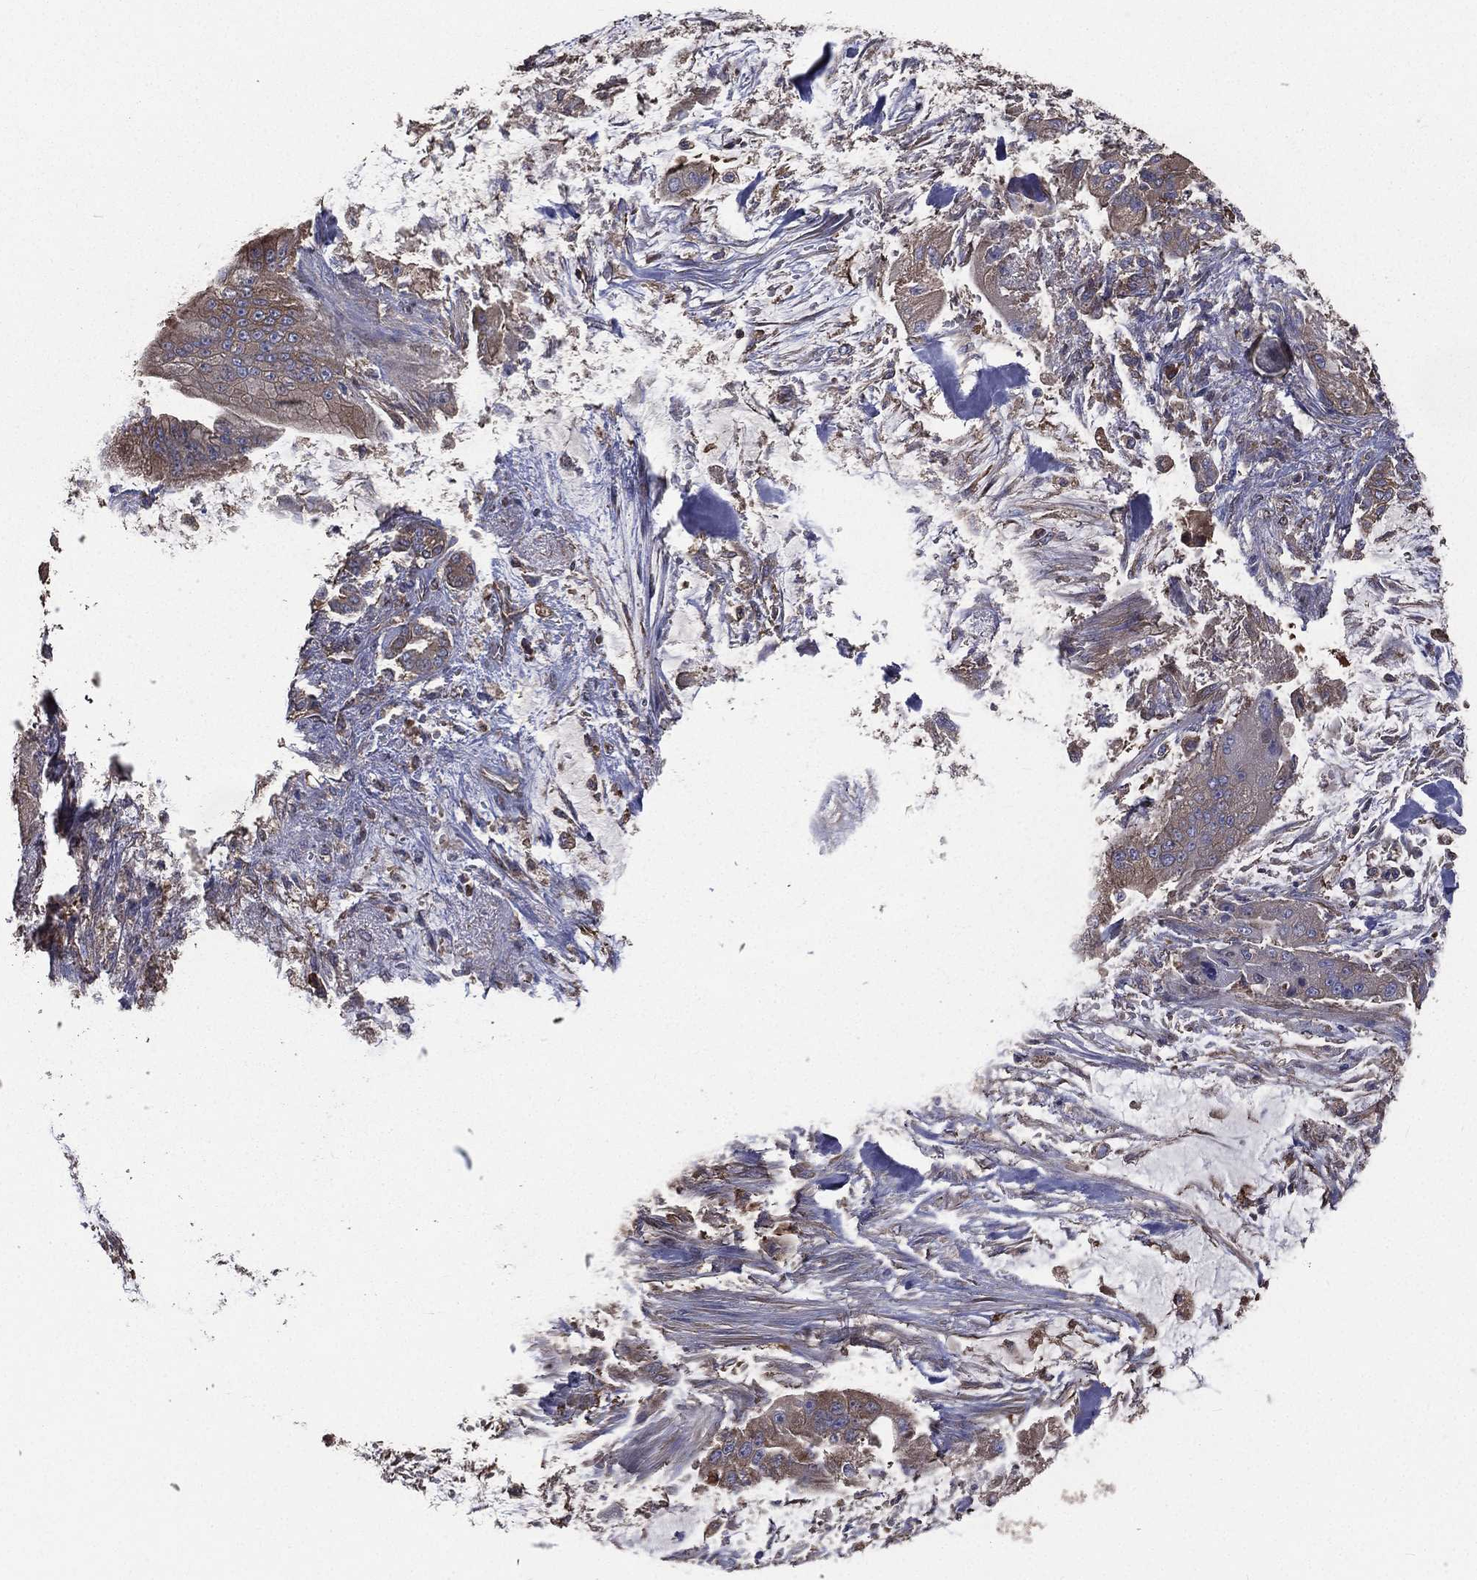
{"staining": {"intensity": "moderate", "quantity": "<25%", "location": "cytoplasmic/membranous"}, "tissue": "pancreatic cancer", "cell_type": "Tumor cells", "image_type": "cancer", "snomed": [{"axis": "morphology", "description": "Normal tissue, NOS"}, {"axis": "morphology", "description": "Inflammation, NOS"}, {"axis": "morphology", "description": "Adenocarcinoma, NOS"}, {"axis": "topography", "description": "Pancreas"}], "caption": "This is an image of immunohistochemistry (IHC) staining of pancreatic cancer (adenocarcinoma), which shows moderate expression in the cytoplasmic/membranous of tumor cells.", "gene": "SARS1", "patient": {"sex": "male", "age": 57}}